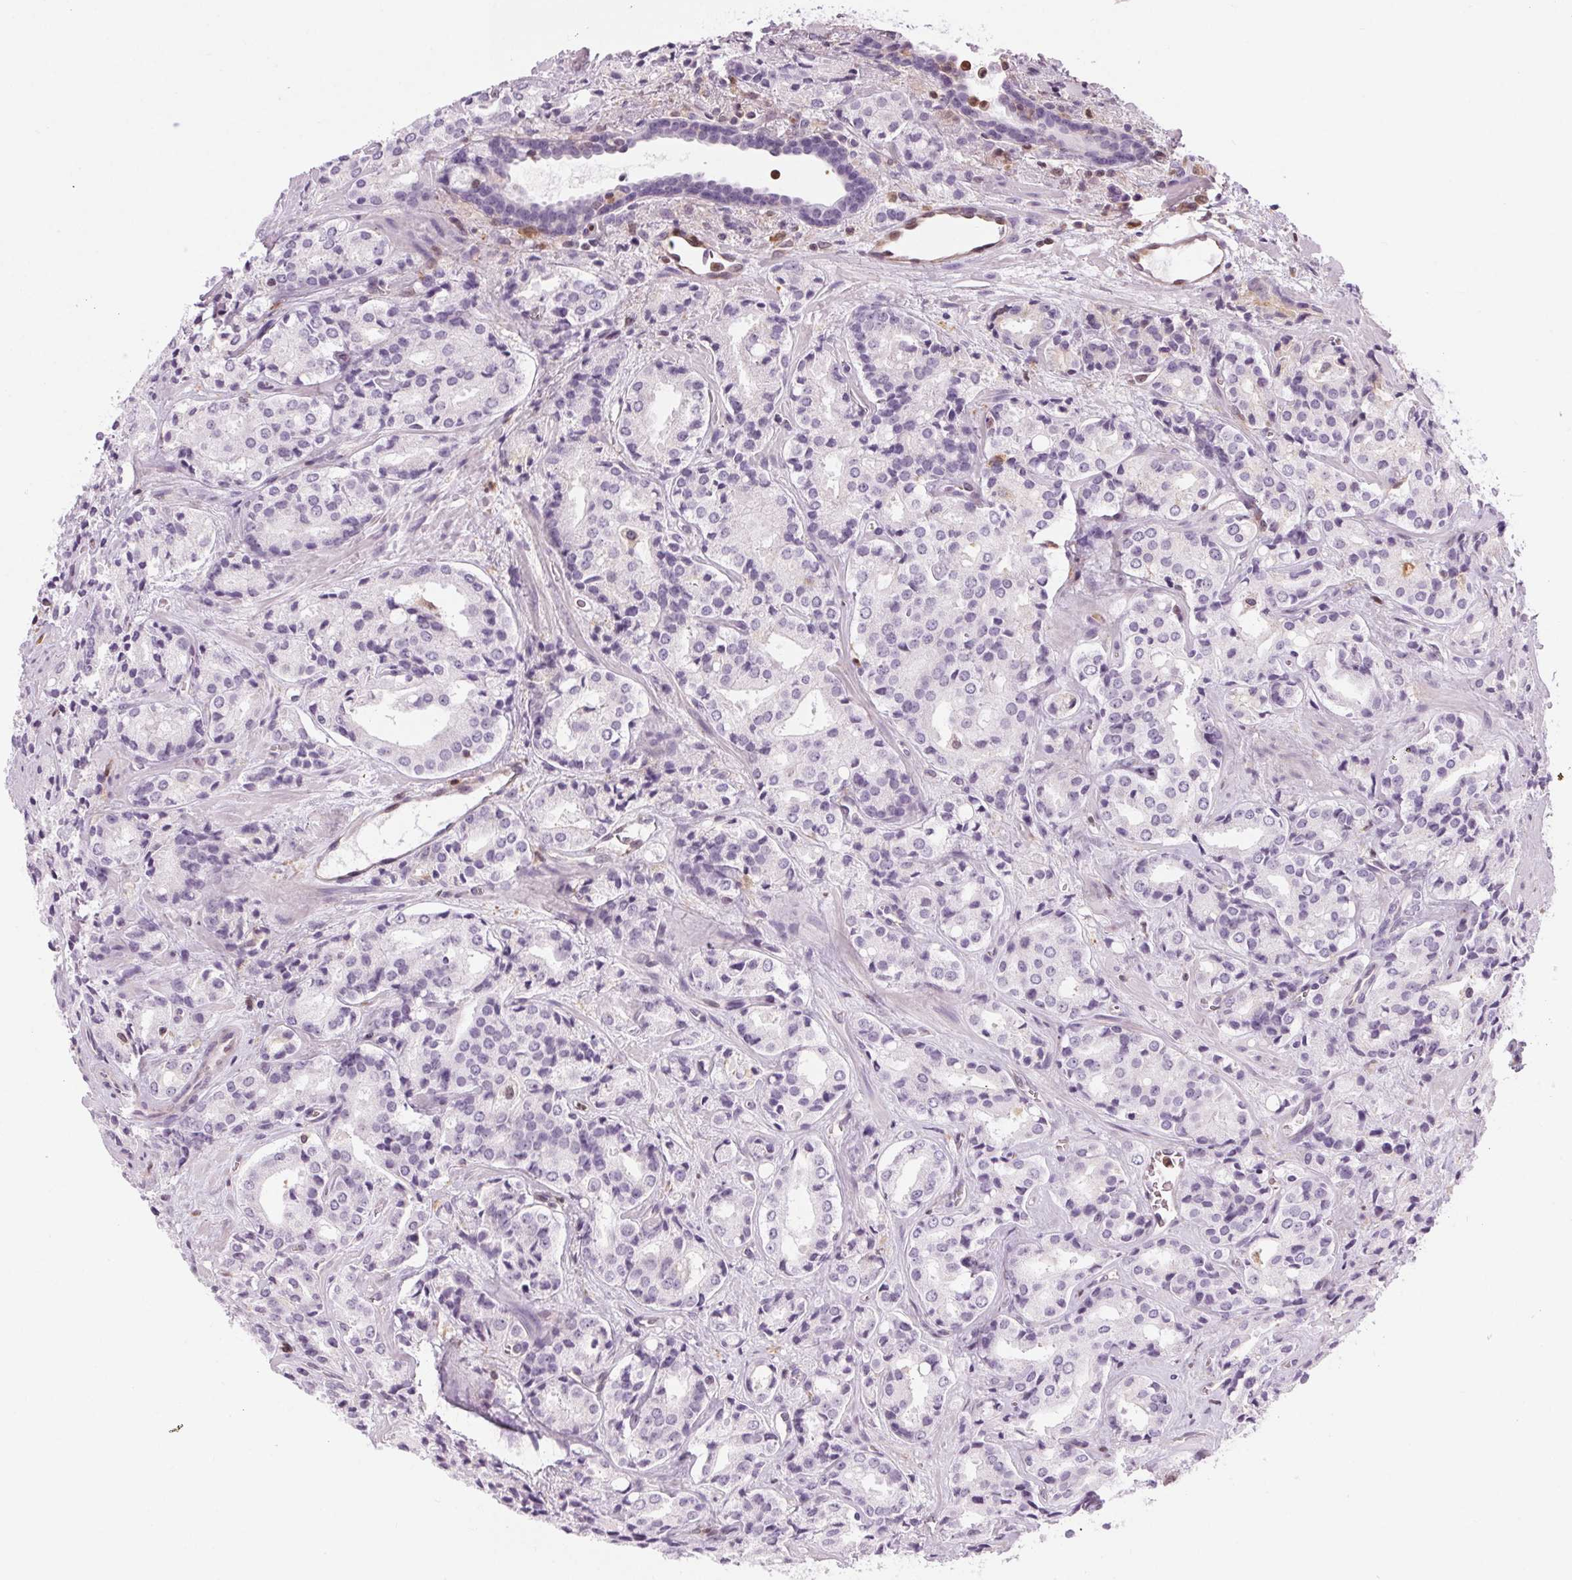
{"staining": {"intensity": "negative", "quantity": "none", "location": "none"}, "tissue": "prostate cancer", "cell_type": "Tumor cells", "image_type": "cancer", "snomed": [{"axis": "morphology", "description": "Adenocarcinoma, Low grade"}, {"axis": "topography", "description": "Prostate"}], "caption": "Low-grade adenocarcinoma (prostate) was stained to show a protein in brown. There is no significant staining in tumor cells. (Immunohistochemistry, brightfield microscopy, high magnification).", "gene": "SLC6A19", "patient": {"sex": "male", "age": 56}}